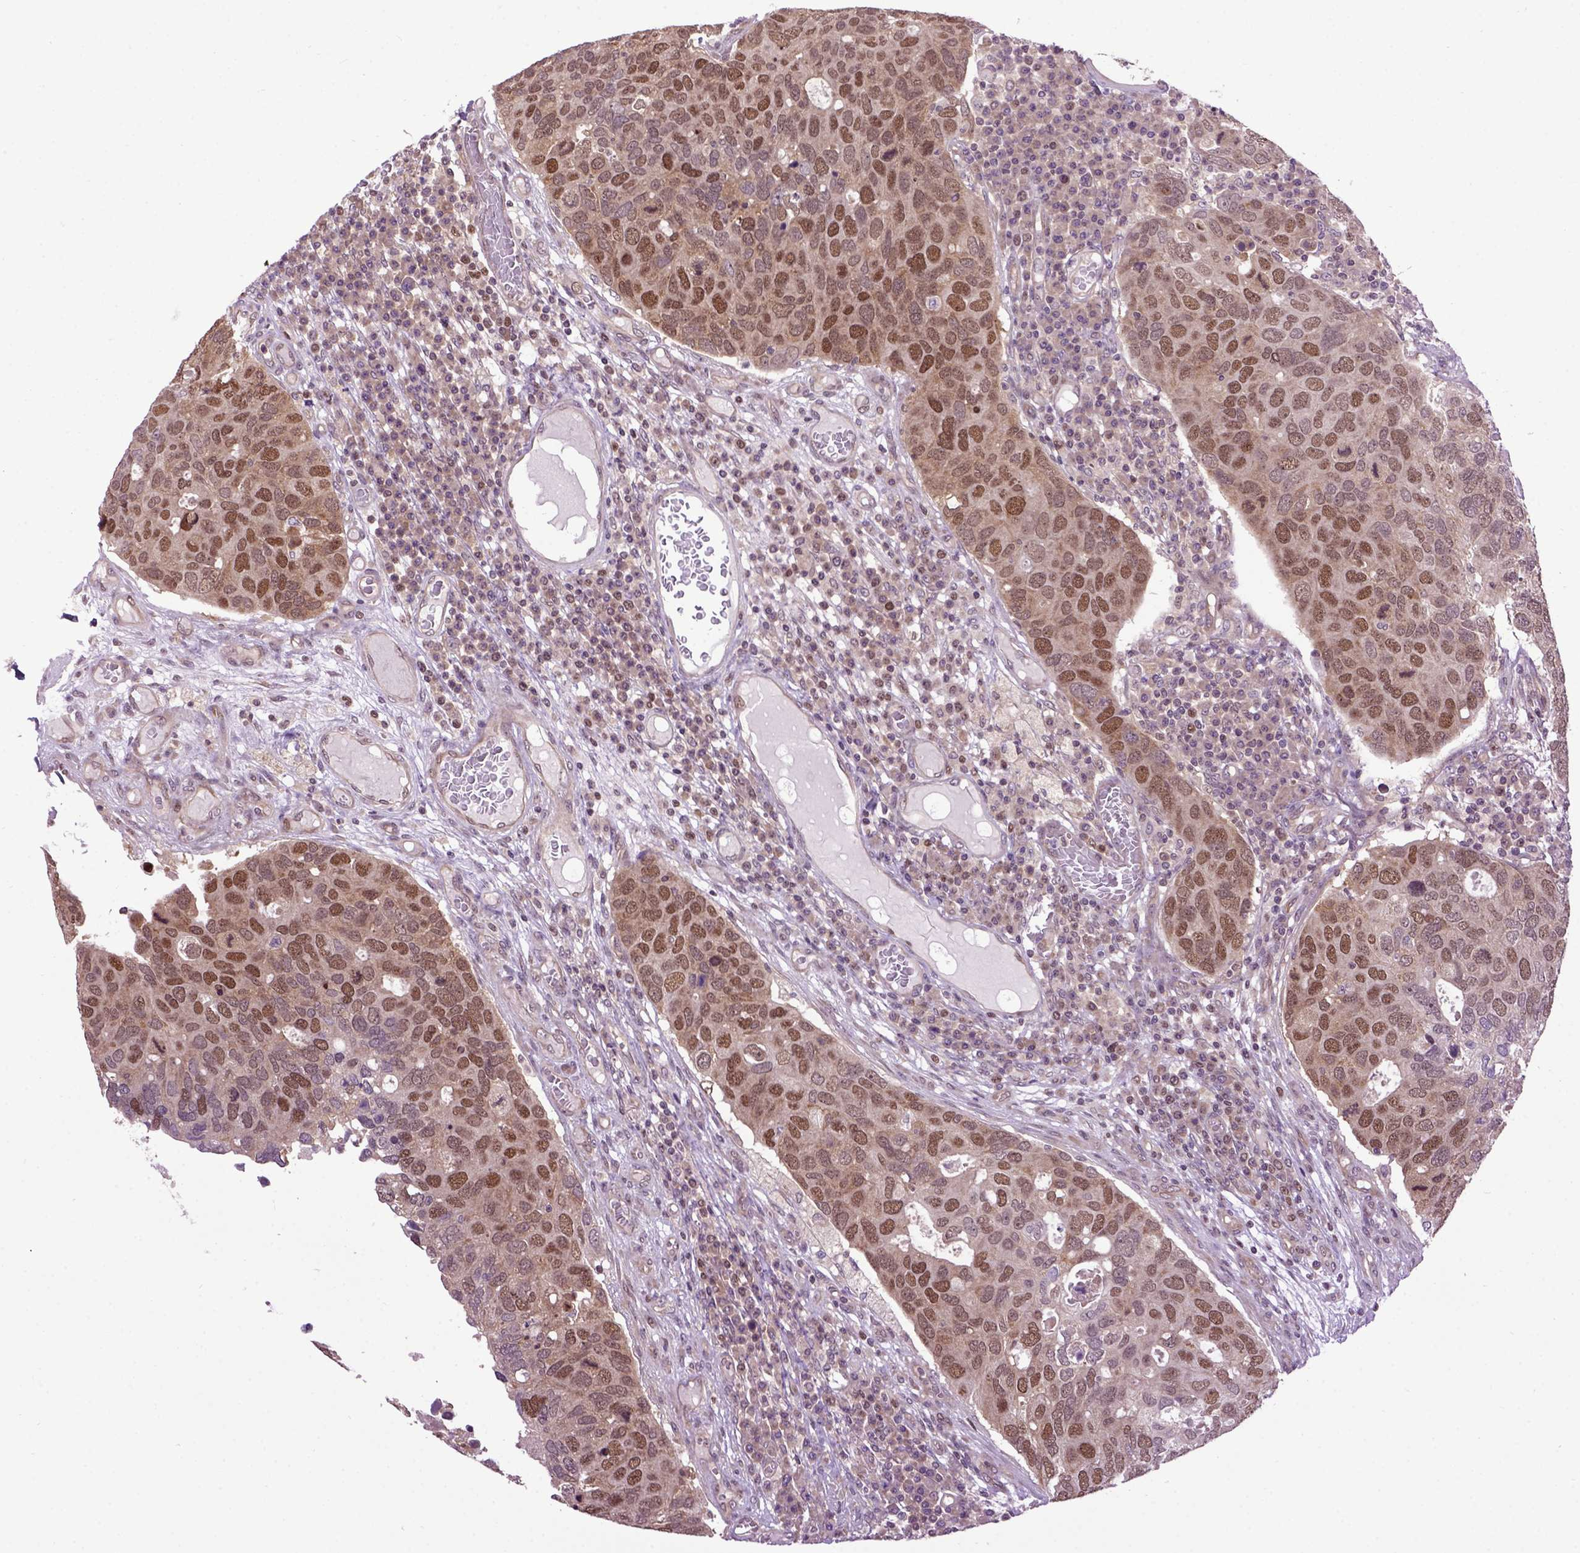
{"staining": {"intensity": "moderate", "quantity": ">75%", "location": "cytoplasmic/membranous,nuclear"}, "tissue": "breast cancer", "cell_type": "Tumor cells", "image_type": "cancer", "snomed": [{"axis": "morphology", "description": "Duct carcinoma"}, {"axis": "topography", "description": "Breast"}], "caption": "Breast intraductal carcinoma was stained to show a protein in brown. There is medium levels of moderate cytoplasmic/membranous and nuclear positivity in approximately >75% of tumor cells. Nuclei are stained in blue.", "gene": "WDR48", "patient": {"sex": "female", "age": 83}}